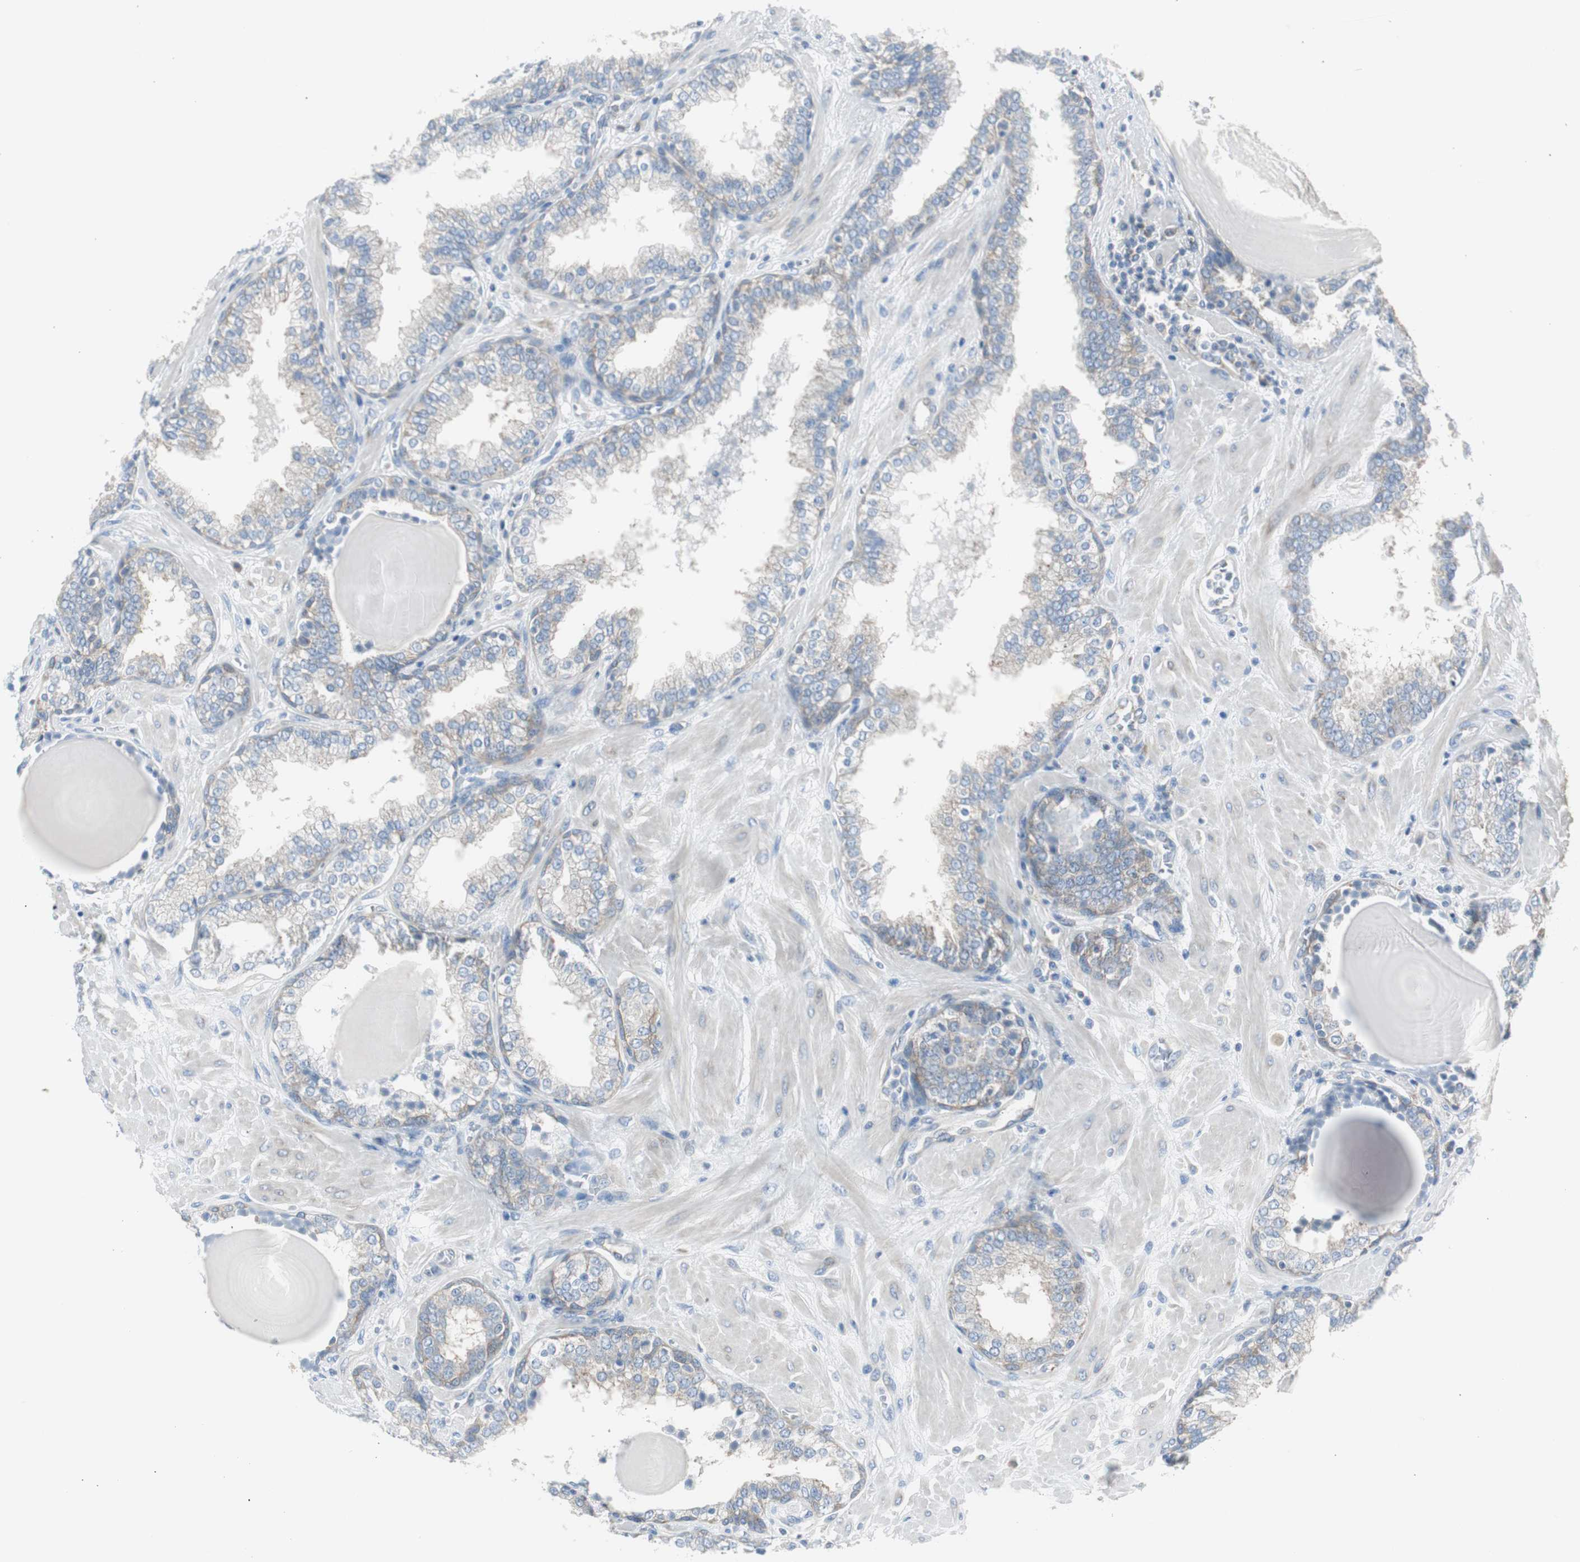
{"staining": {"intensity": "weak", "quantity": ">75%", "location": "cytoplasmic/membranous"}, "tissue": "prostate", "cell_type": "Glandular cells", "image_type": "normal", "snomed": [{"axis": "morphology", "description": "Normal tissue, NOS"}, {"axis": "topography", "description": "Prostate"}], "caption": "Immunohistochemistry (DAB) staining of unremarkable prostate displays weak cytoplasmic/membranous protein expression in about >75% of glandular cells.", "gene": "RPS12", "patient": {"sex": "male", "age": 51}}